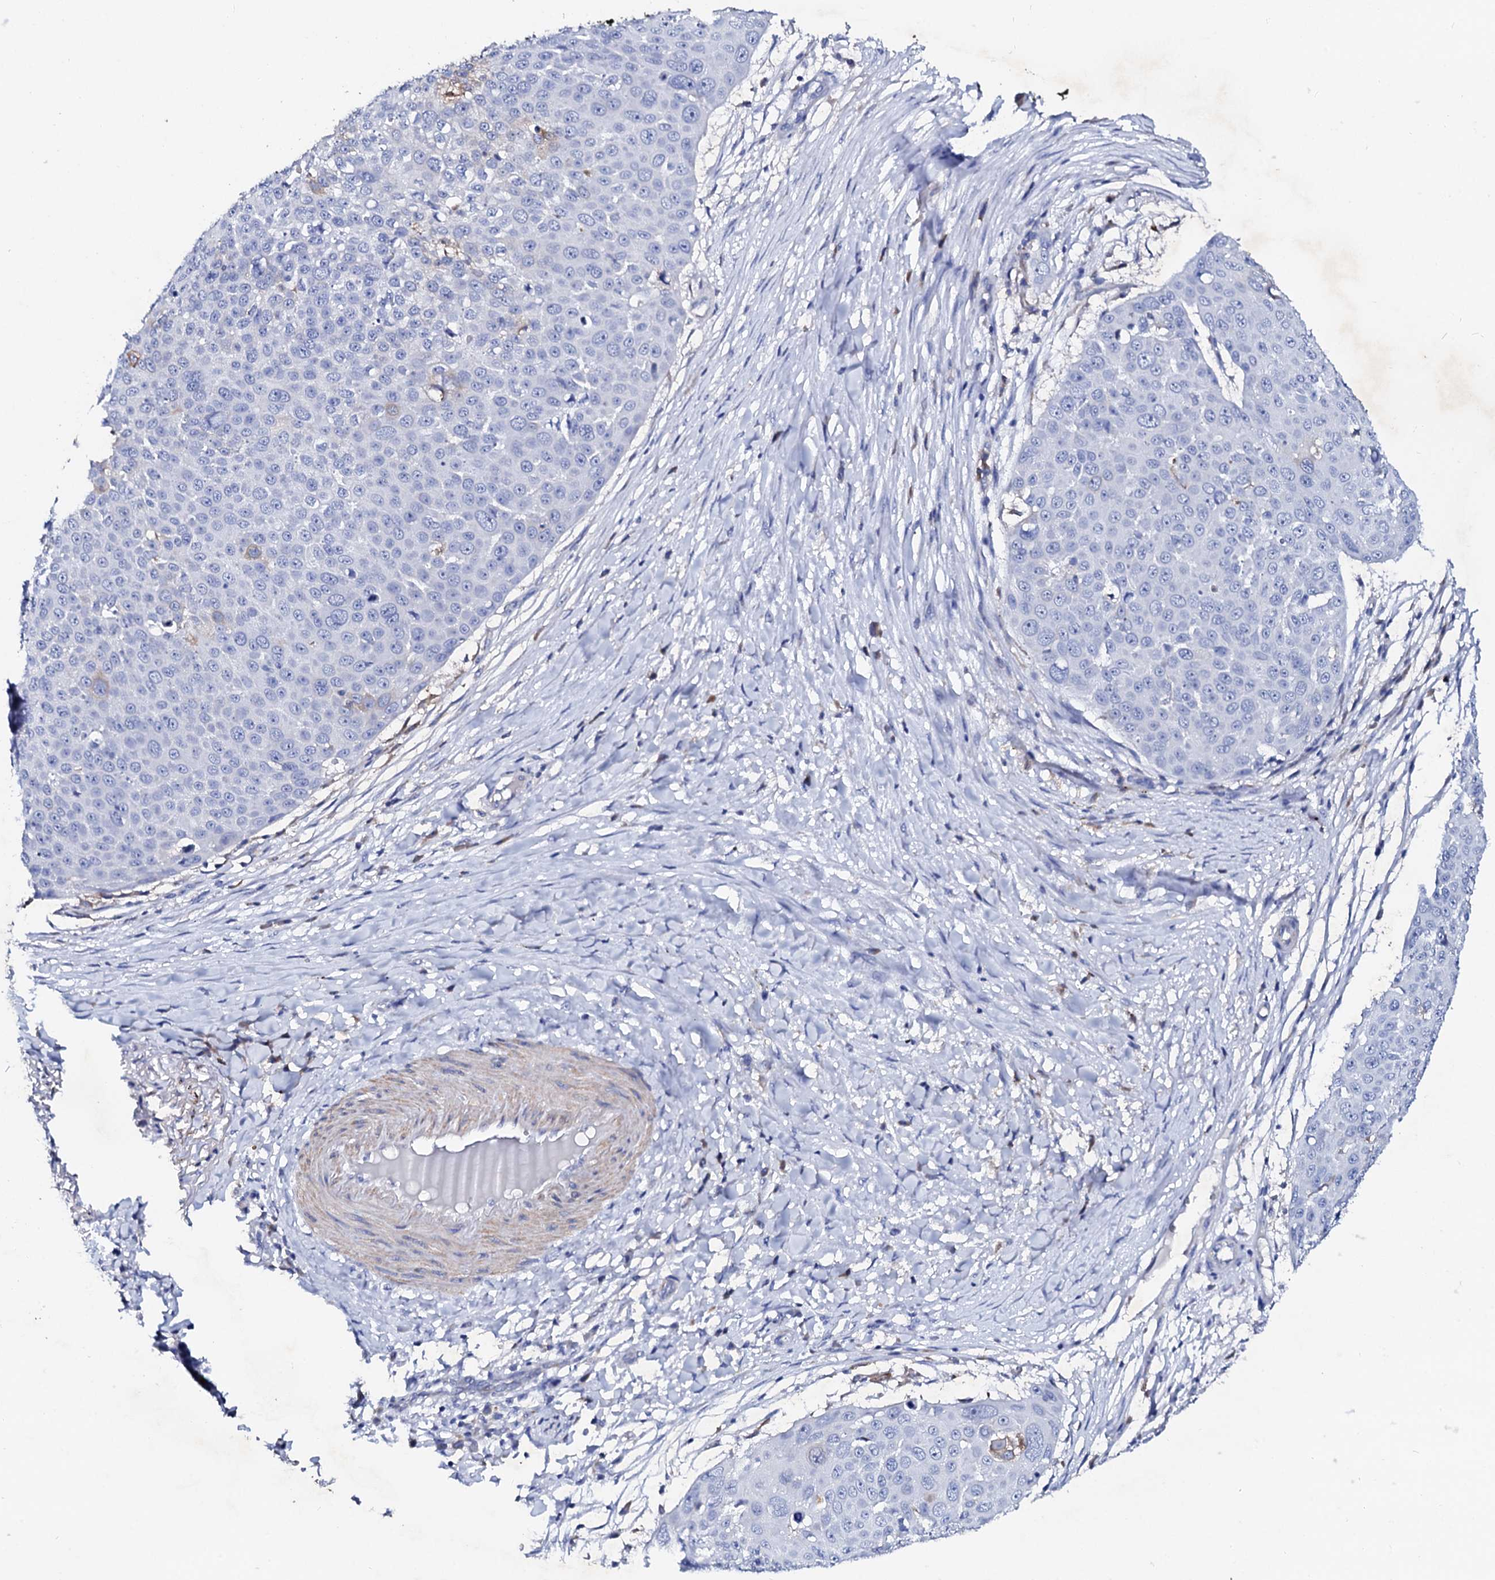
{"staining": {"intensity": "negative", "quantity": "none", "location": "none"}, "tissue": "skin cancer", "cell_type": "Tumor cells", "image_type": "cancer", "snomed": [{"axis": "morphology", "description": "Squamous cell carcinoma, NOS"}, {"axis": "topography", "description": "Skin"}], "caption": "Tumor cells are negative for brown protein staining in skin squamous cell carcinoma. (DAB (3,3'-diaminobenzidine) IHC visualized using brightfield microscopy, high magnification).", "gene": "GLB1L3", "patient": {"sex": "male", "age": 71}}